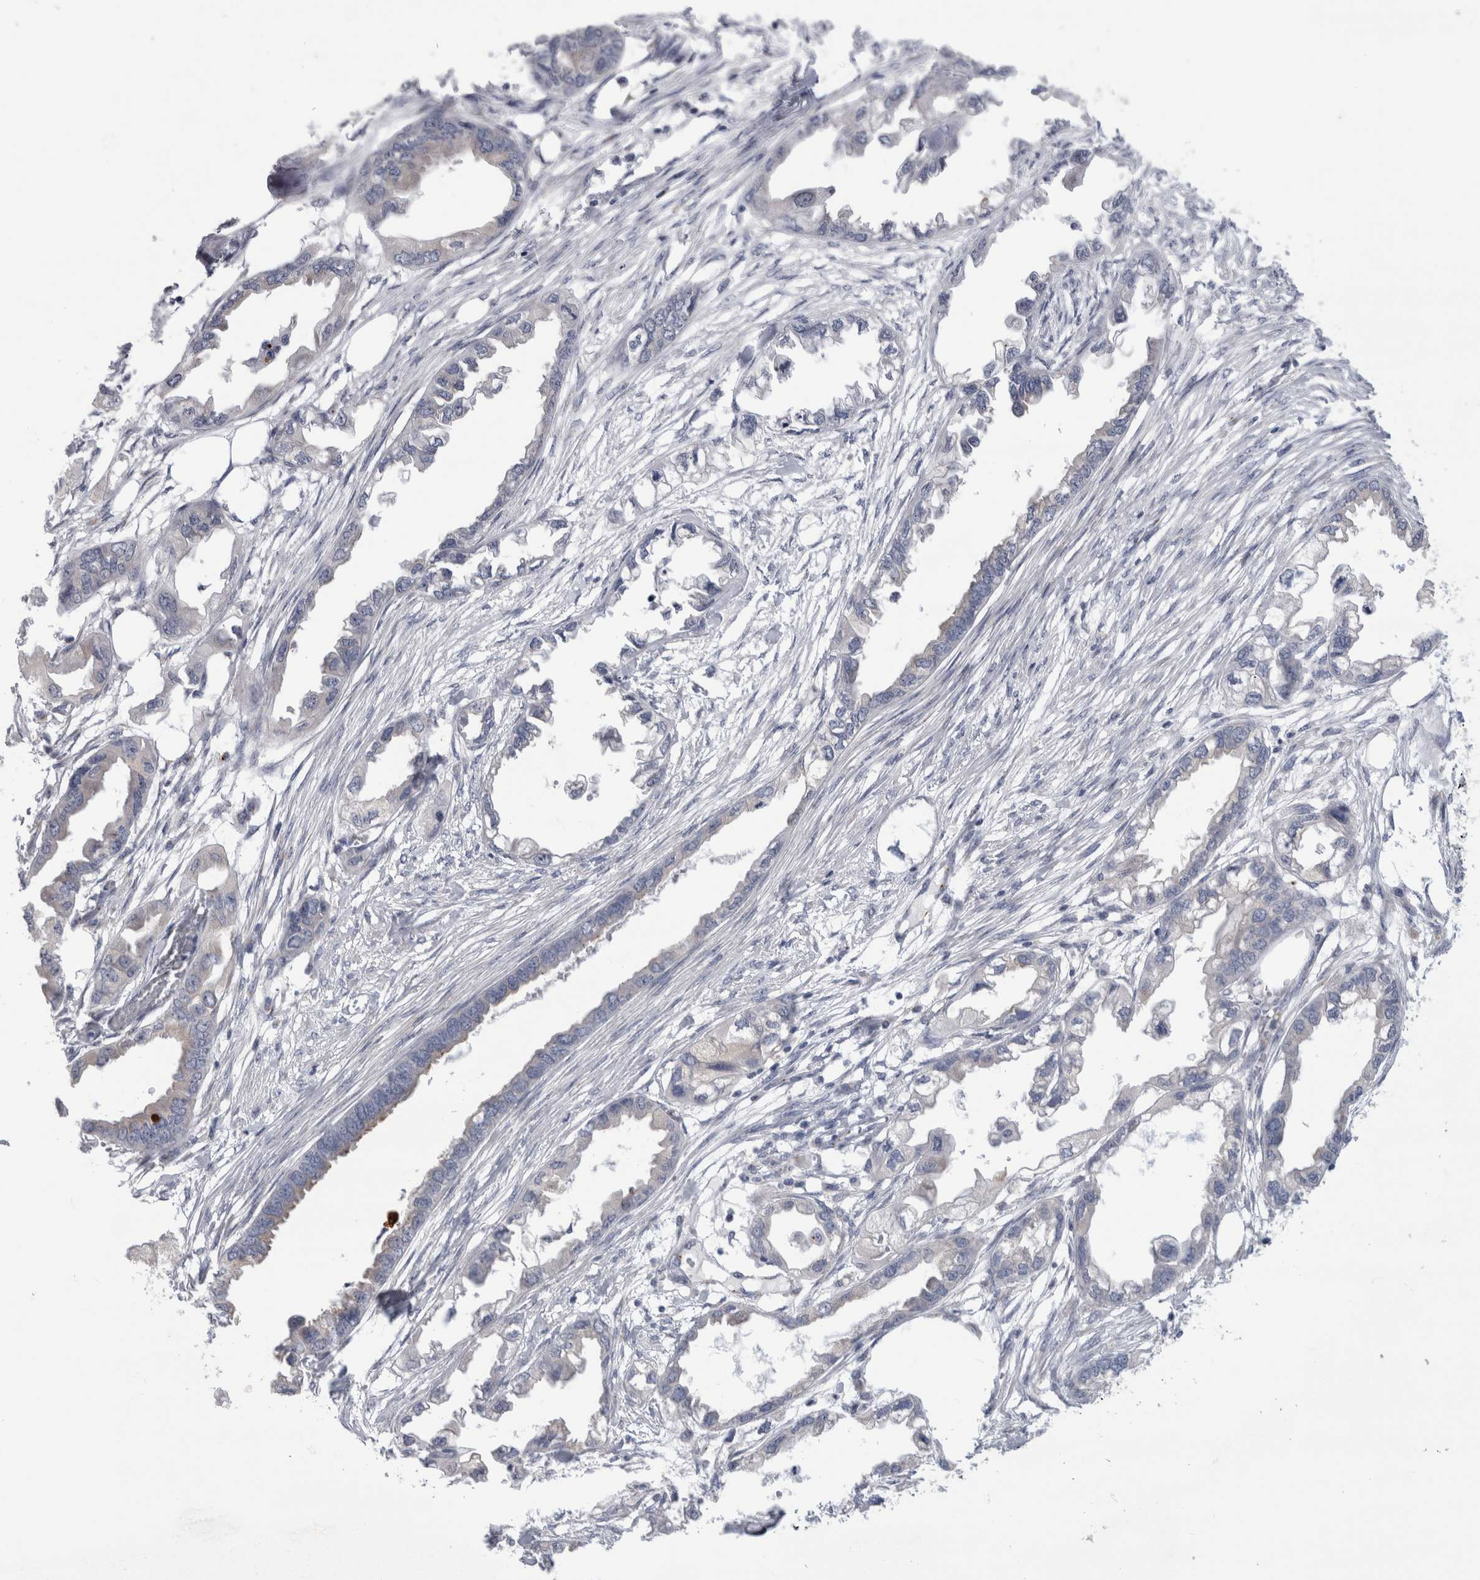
{"staining": {"intensity": "negative", "quantity": "none", "location": "none"}, "tissue": "endometrial cancer", "cell_type": "Tumor cells", "image_type": "cancer", "snomed": [{"axis": "morphology", "description": "Adenocarcinoma, NOS"}, {"axis": "morphology", "description": "Adenocarcinoma, metastatic, NOS"}, {"axis": "topography", "description": "Adipose tissue"}, {"axis": "topography", "description": "Endometrium"}], "caption": "Micrograph shows no significant protein staining in tumor cells of endometrial cancer.", "gene": "AKAP9", "patient": {"sex": "female", "age": 67}}